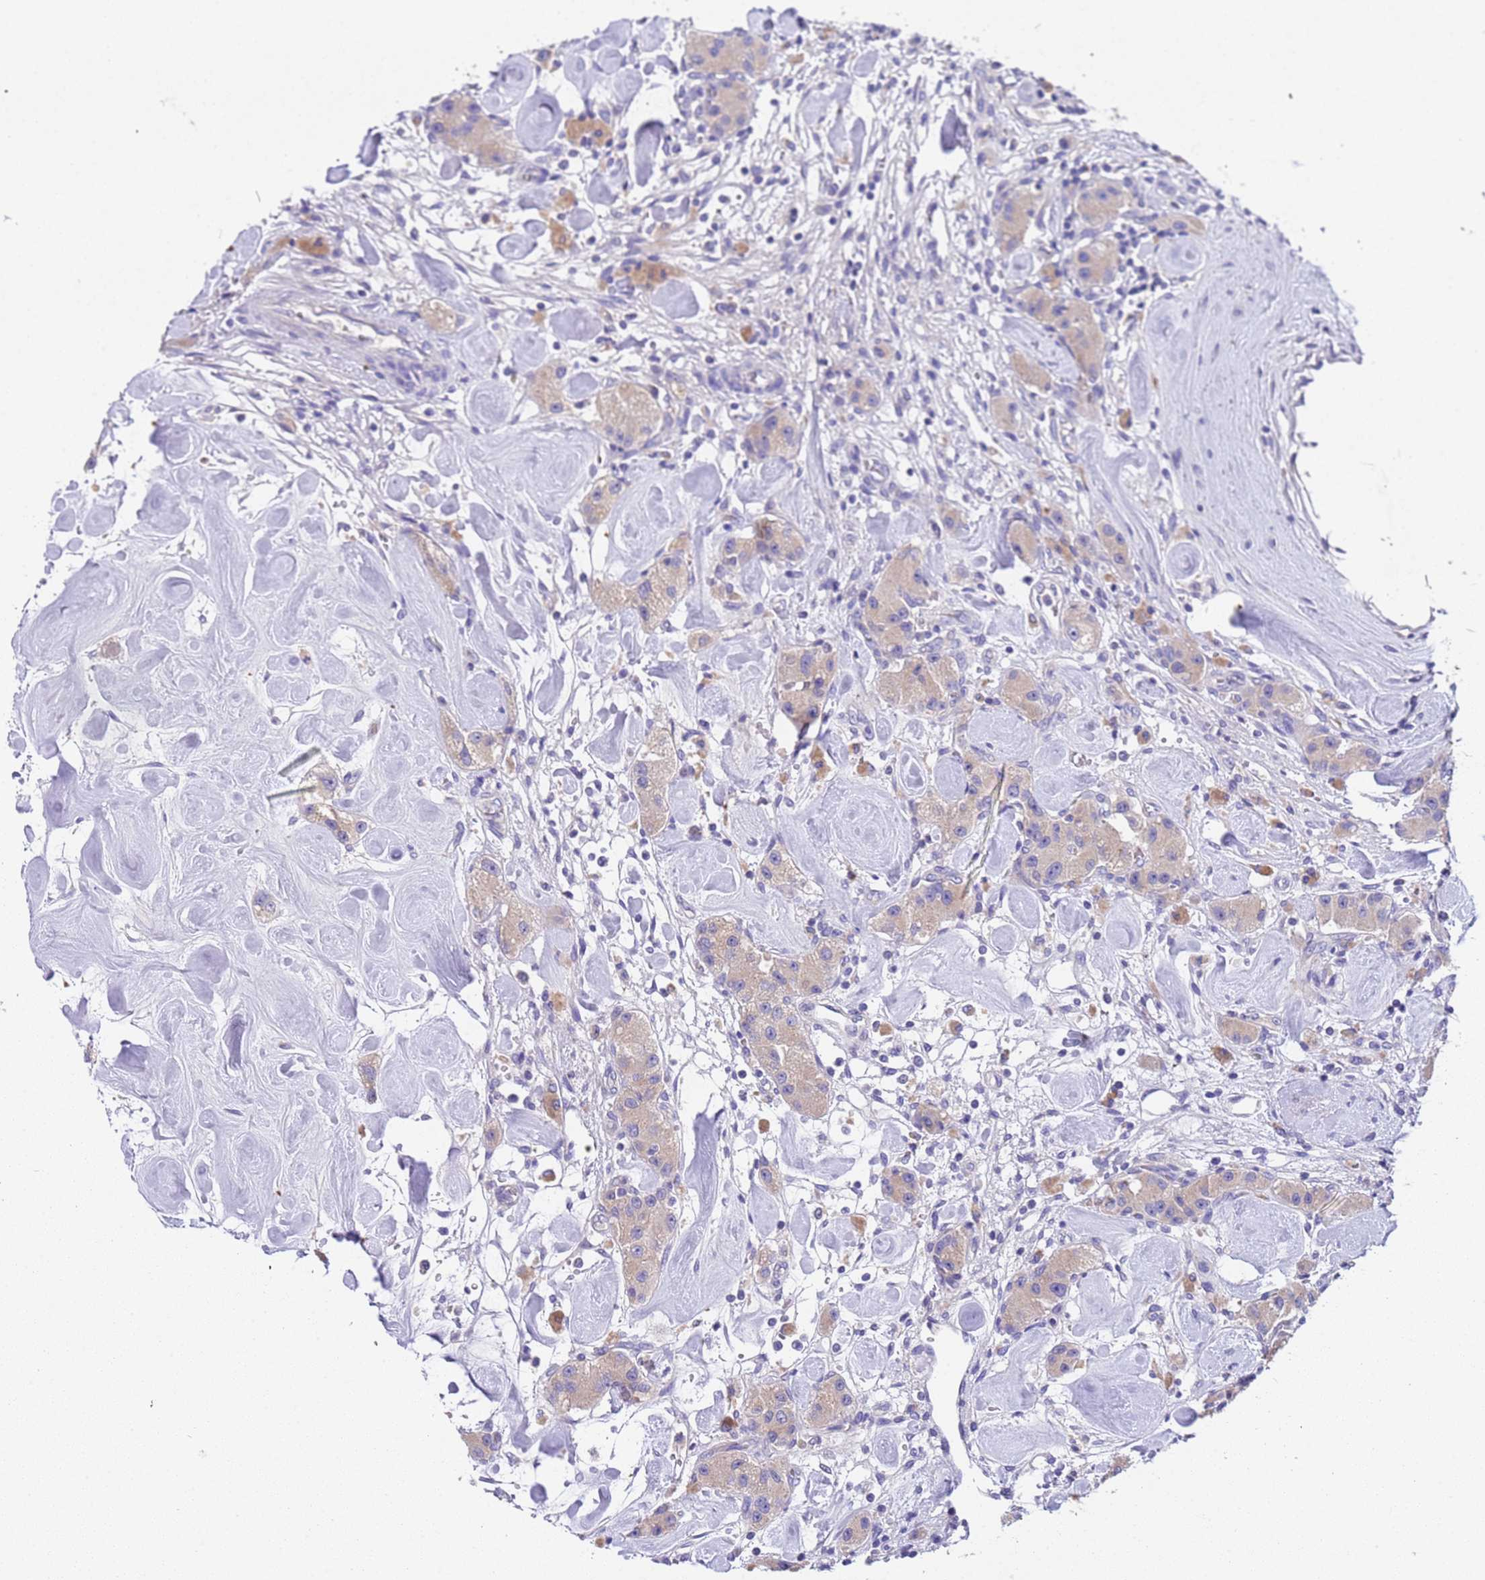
{"staining": {"intensity": "negative", "quantity": "none", "location": "none"}, "tissue": "carcinoid", "cell_type": "Tumor cells", "image_type": "cancer", "snomed": [{"axis": "morphology", "description": "Carcinoid, malignant, NOS"}, {"axis": "topography", "description": "Pancreas"}], "caption": "There is no significant positivity in tumor cells of carcinoid.", "gene": "SLC24A3", "patient": {"sex": "male", "age": 41}}